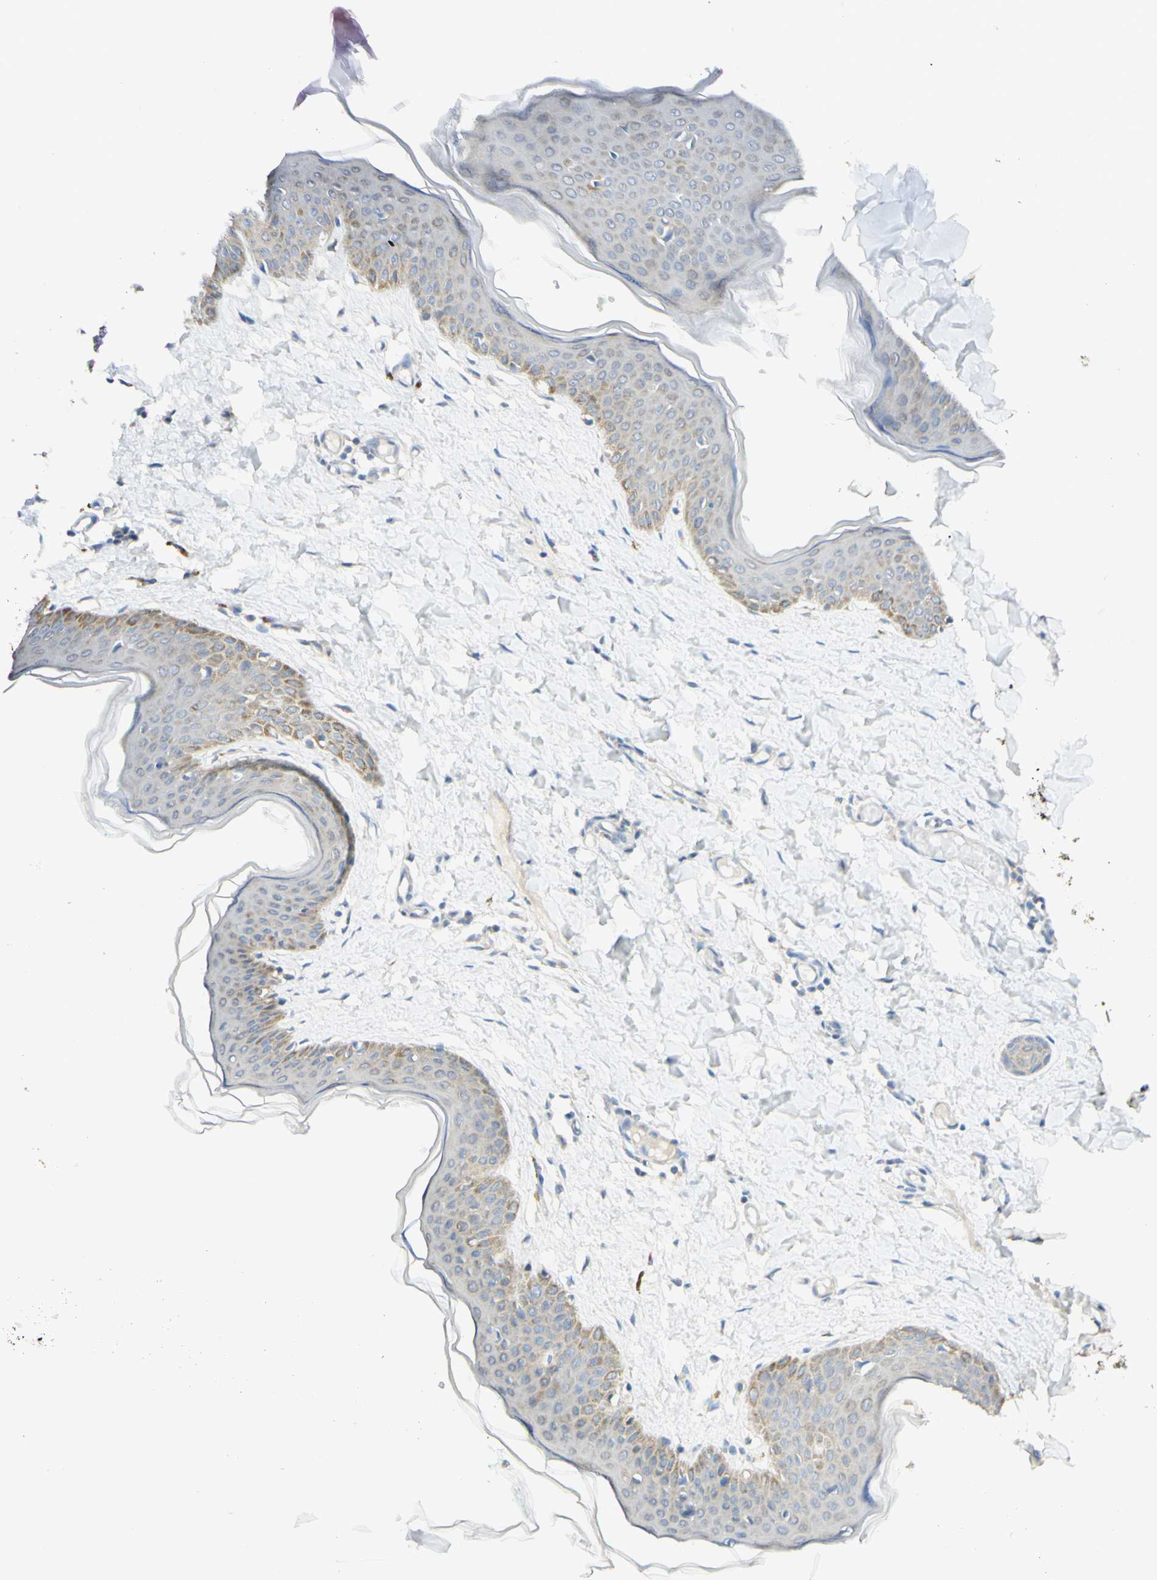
{"staining": {"intensity": "negative", "quantity": "none", "location": "none"}, "tissue": "skin", "cell_type": "Fibroblasts", "image_type": "normal", "snomed": [{"axis": "morphology", "description": "Normal tissue, NOS"}, {"axis": "topography", "description": "Skin"}], "caption": "Immunohistochemistry of normal human skin demonstrates no positivity in fibroblasts. (IHC, brightfield microscopy, high magnification).", "gene": "ARMC10", "patient": {"sex": "female", "age": 17}}